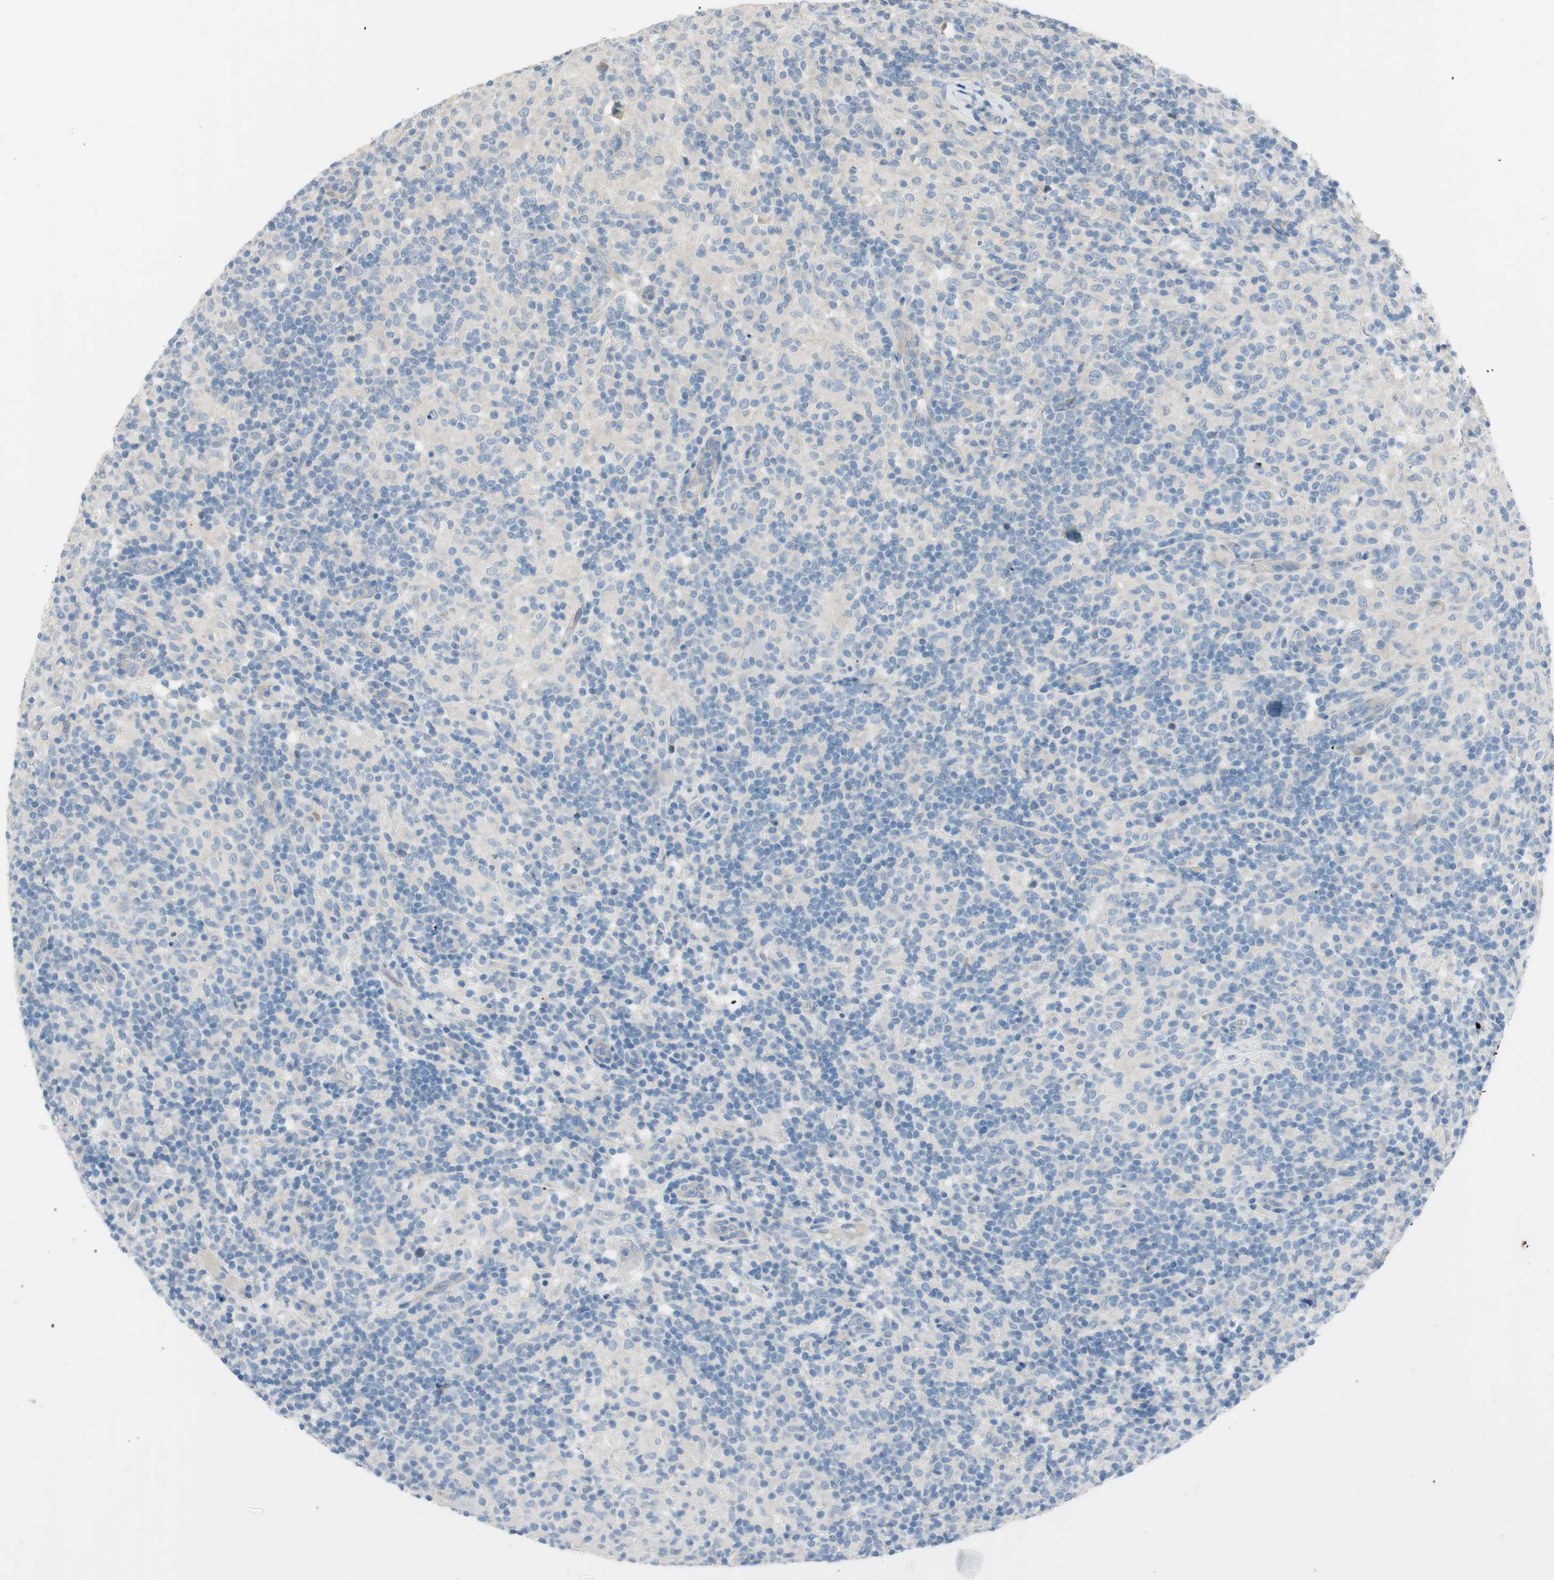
{"staining": {"intensity": "negative", "quantity": "none", "location": "none"}, "tissue": "lymphoma", "cell_type": "Tumor cells", "image_type": "cancer", "snomed": [{"axis": "morphology", "description": "Hodgkin's disease, NOS"}, {"axis": "topography", "description": "Lymph node"}], "caption": "Hodgkin's disease was stained to show a protein in brown. There is no significant staining in tumor cells.", "gene": "PRRG4", "patient": {"sex": "male", "age": 70}}